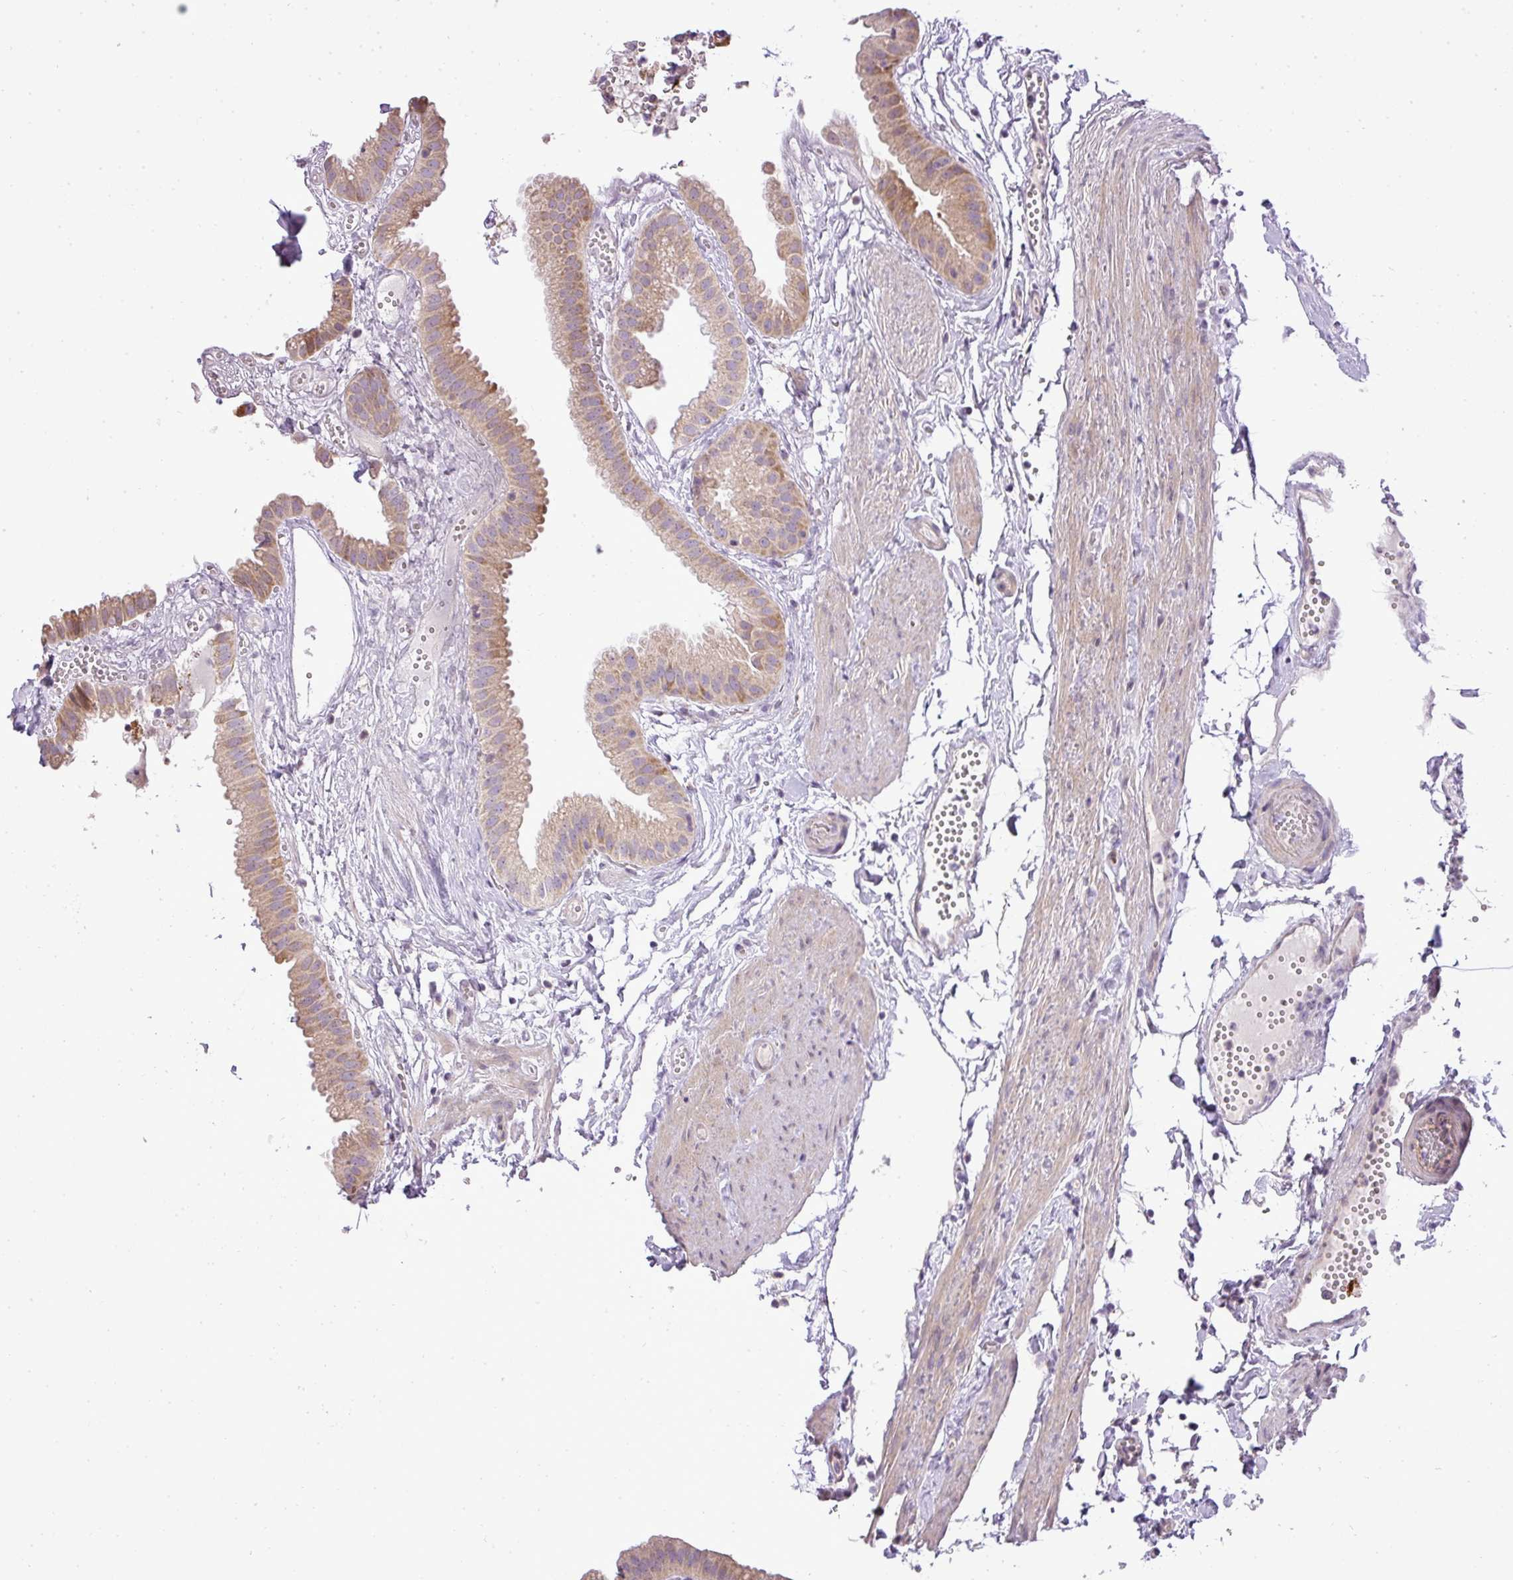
{"staining": {"intensity": "moderate", "quantity": "25%-75%", "location": "cytoplasmic/membranous"}, "tissue": "gallbladder", "cell_type": "Glandular cells", "image_type": "normal", "snomed": [{"axis": "morphology", "description": "Normal tissue, NOS"}, {"axis": "topography", "description": "Gallbladder"}], "caption": "This is a histology image of IHC staining of unremarkable gallbladder, which shows moderate expression in the cytoplasmic/membranous of glandular cells.", "gene": "ZDHHC1", "patient": {"sex": "female", "age": 61}}